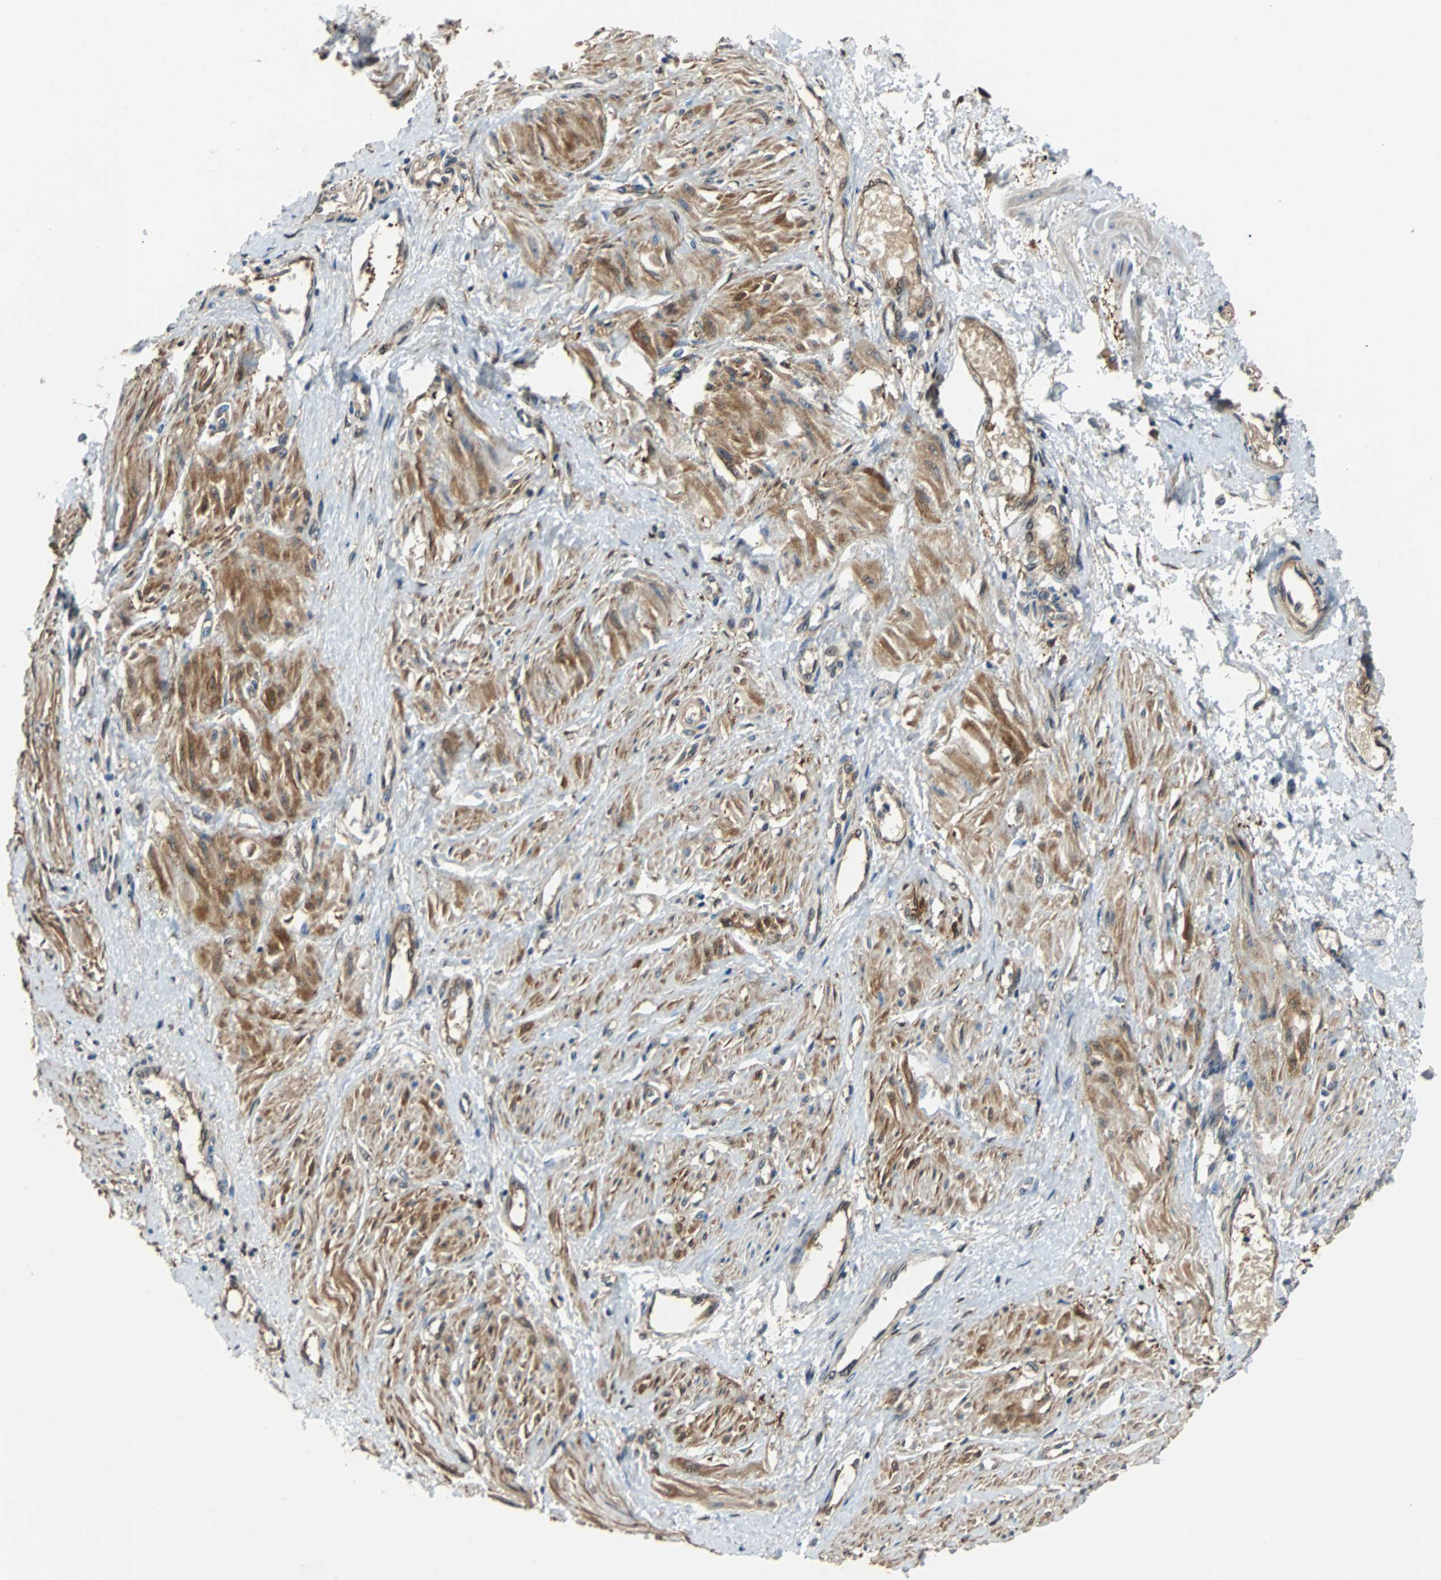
{"staining": {"intensity": "moderate", "quantity": ">75%", "location": "cytoplasmic/membranous,nuclear"}, "tissue": "smooth muscle", "cell_type": "Smooth muscle cells", "image_type": "normal", "snomed": [{"axis": "morphology", "description": "Normal tissue, NOS"}, {"axis": "topography", "description": "Smooth muscle"}, {"axis": "topography", "description": "Uterus"}], "caption": "Smooth muscle cells demonstrate moderate cytoplasmic/membranous,nuclear staining in approximately >75% of cells in normal smooth muscle.", "gene": "PRDX6", "patient": {"sex": "female", "age": 39}}